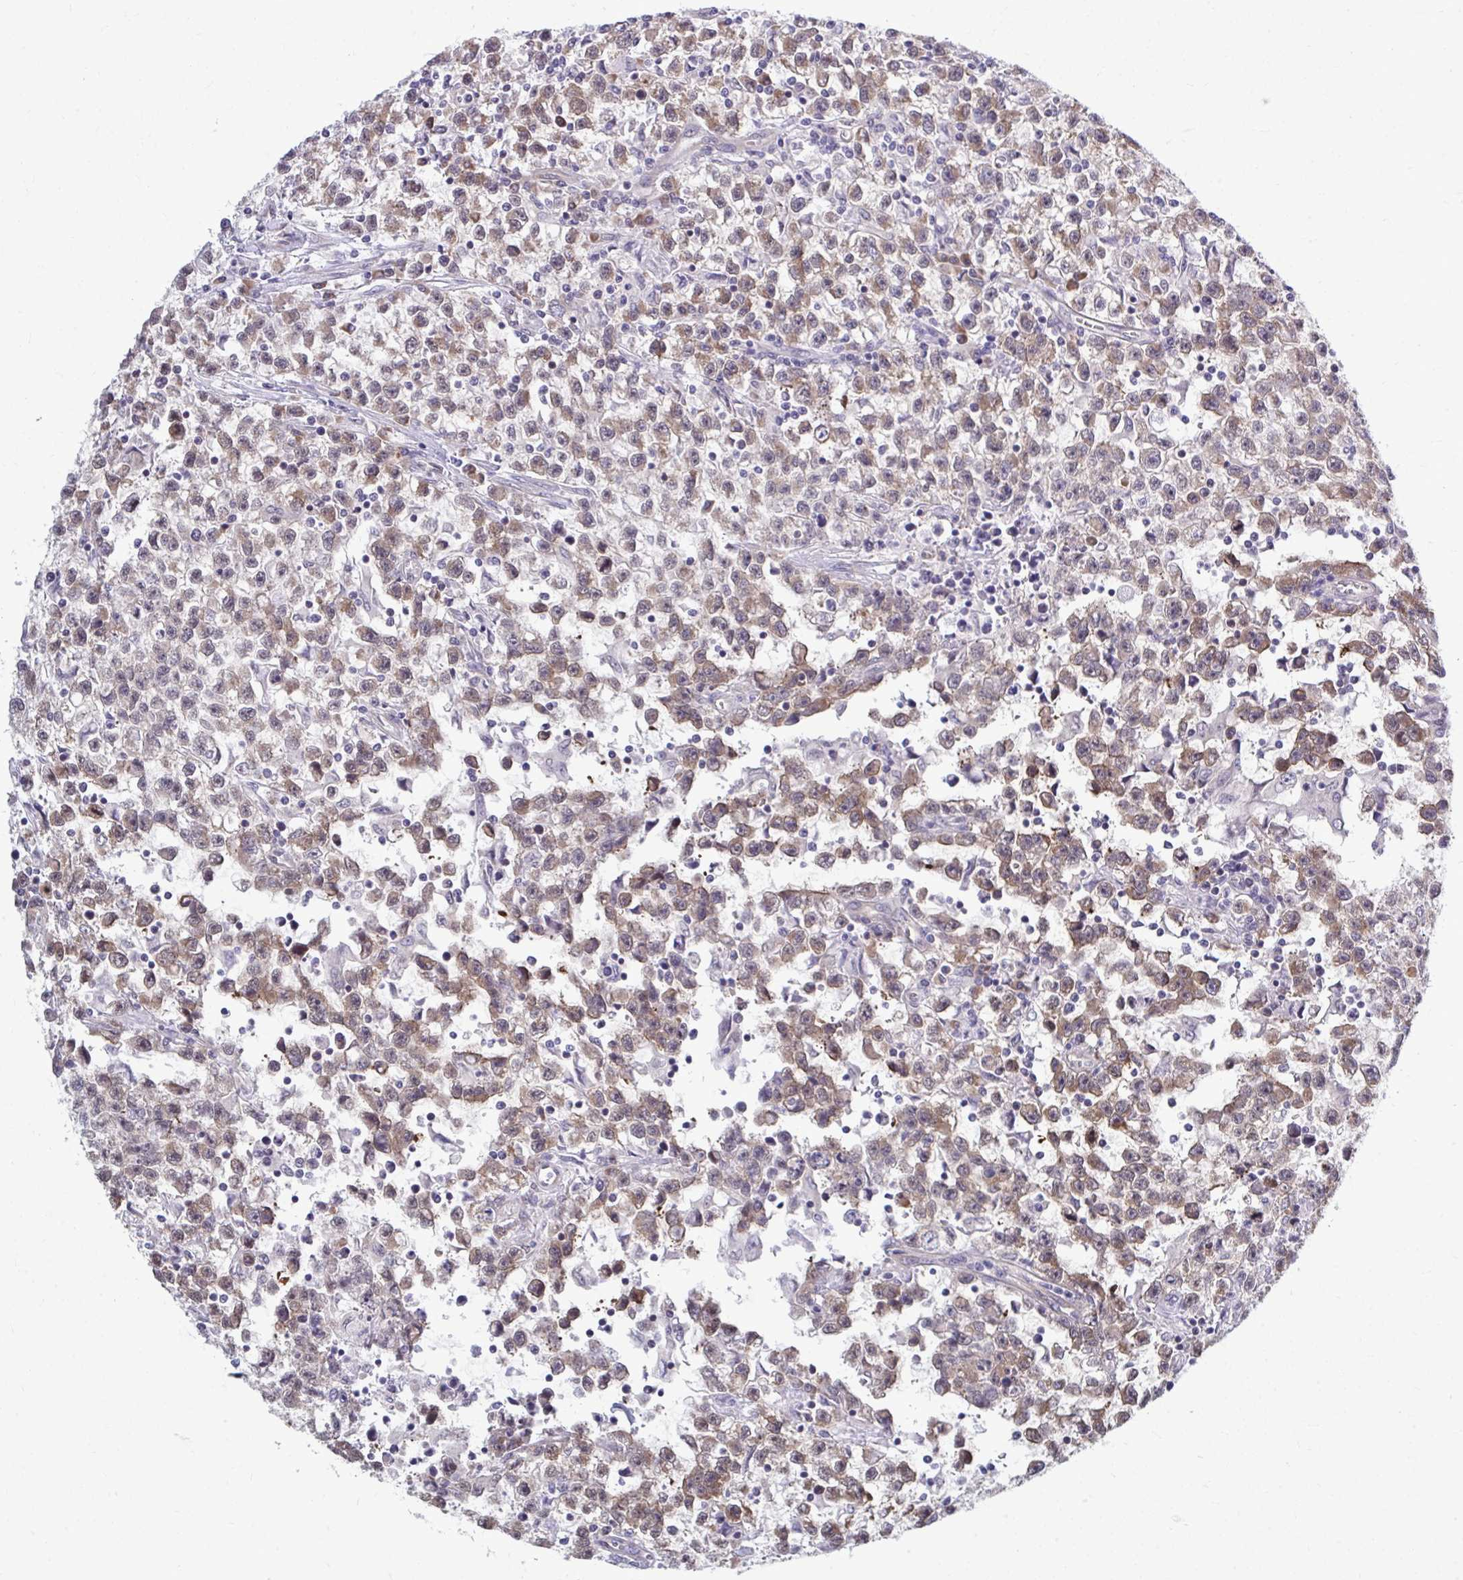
{"staining": {"intensity": "moderate", "quantity": ">75%", "location": "cytoplasmic/membranous"}, "tissue": "testis cancer", "cell_type": "Tumor cells", "image_type": "cancer", "snomed": [{"axis": "morphology", "description": "Seminoma, NOS"}, {"axis": "topography", "description": "Testis"}], "caption": "IHC photomicrograph of testis cancer stained for a protein (brown), which shows medium levels of moderate cytoplasmic/membranous expression in about >75% of tumor cells.", "gene": "SELENON", "patient": {"sex": "male", "age": 31}}